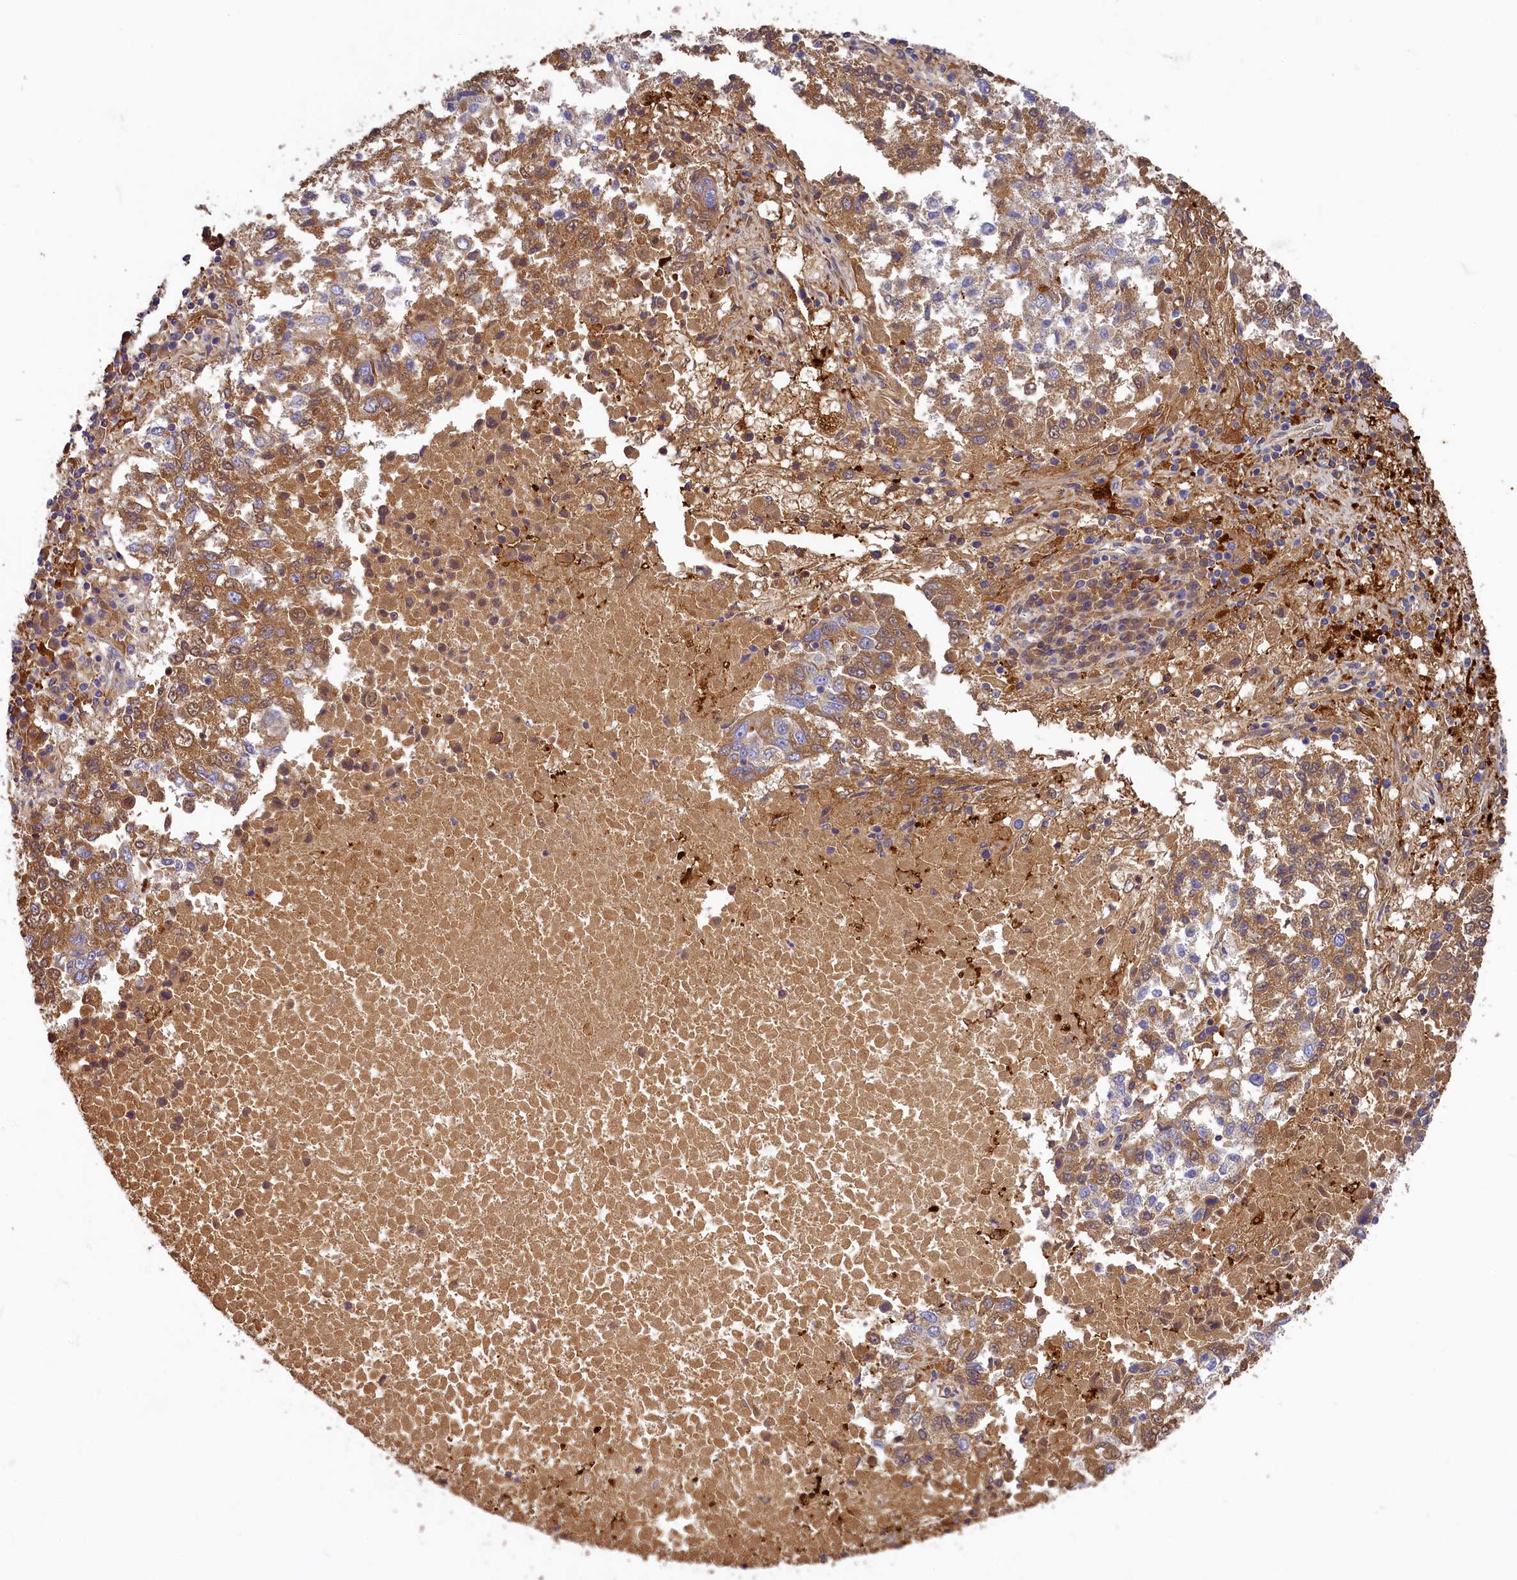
{"staining": {"intensity": "moderate", "quantity": ">75%", "location": "cytoplasmic/membranous"}, "tissue": "lung cancer", "cell_type": "Tumor cells", "image_type": "cancer", "snomed": [{"axis": "morphology", "description": "Squamous cell carcinoma, NOS"}, {"axis": "topography", "description": "Lung"}], "caption": "Moderate cytoplasmic/membranous positivity for a protein is present in about >75% of tumor cells of lung cancer (squamous cell carcinoma) using IHC.", "gene": "SEC31B", "patient": {"sex": "male", "age": 73}}